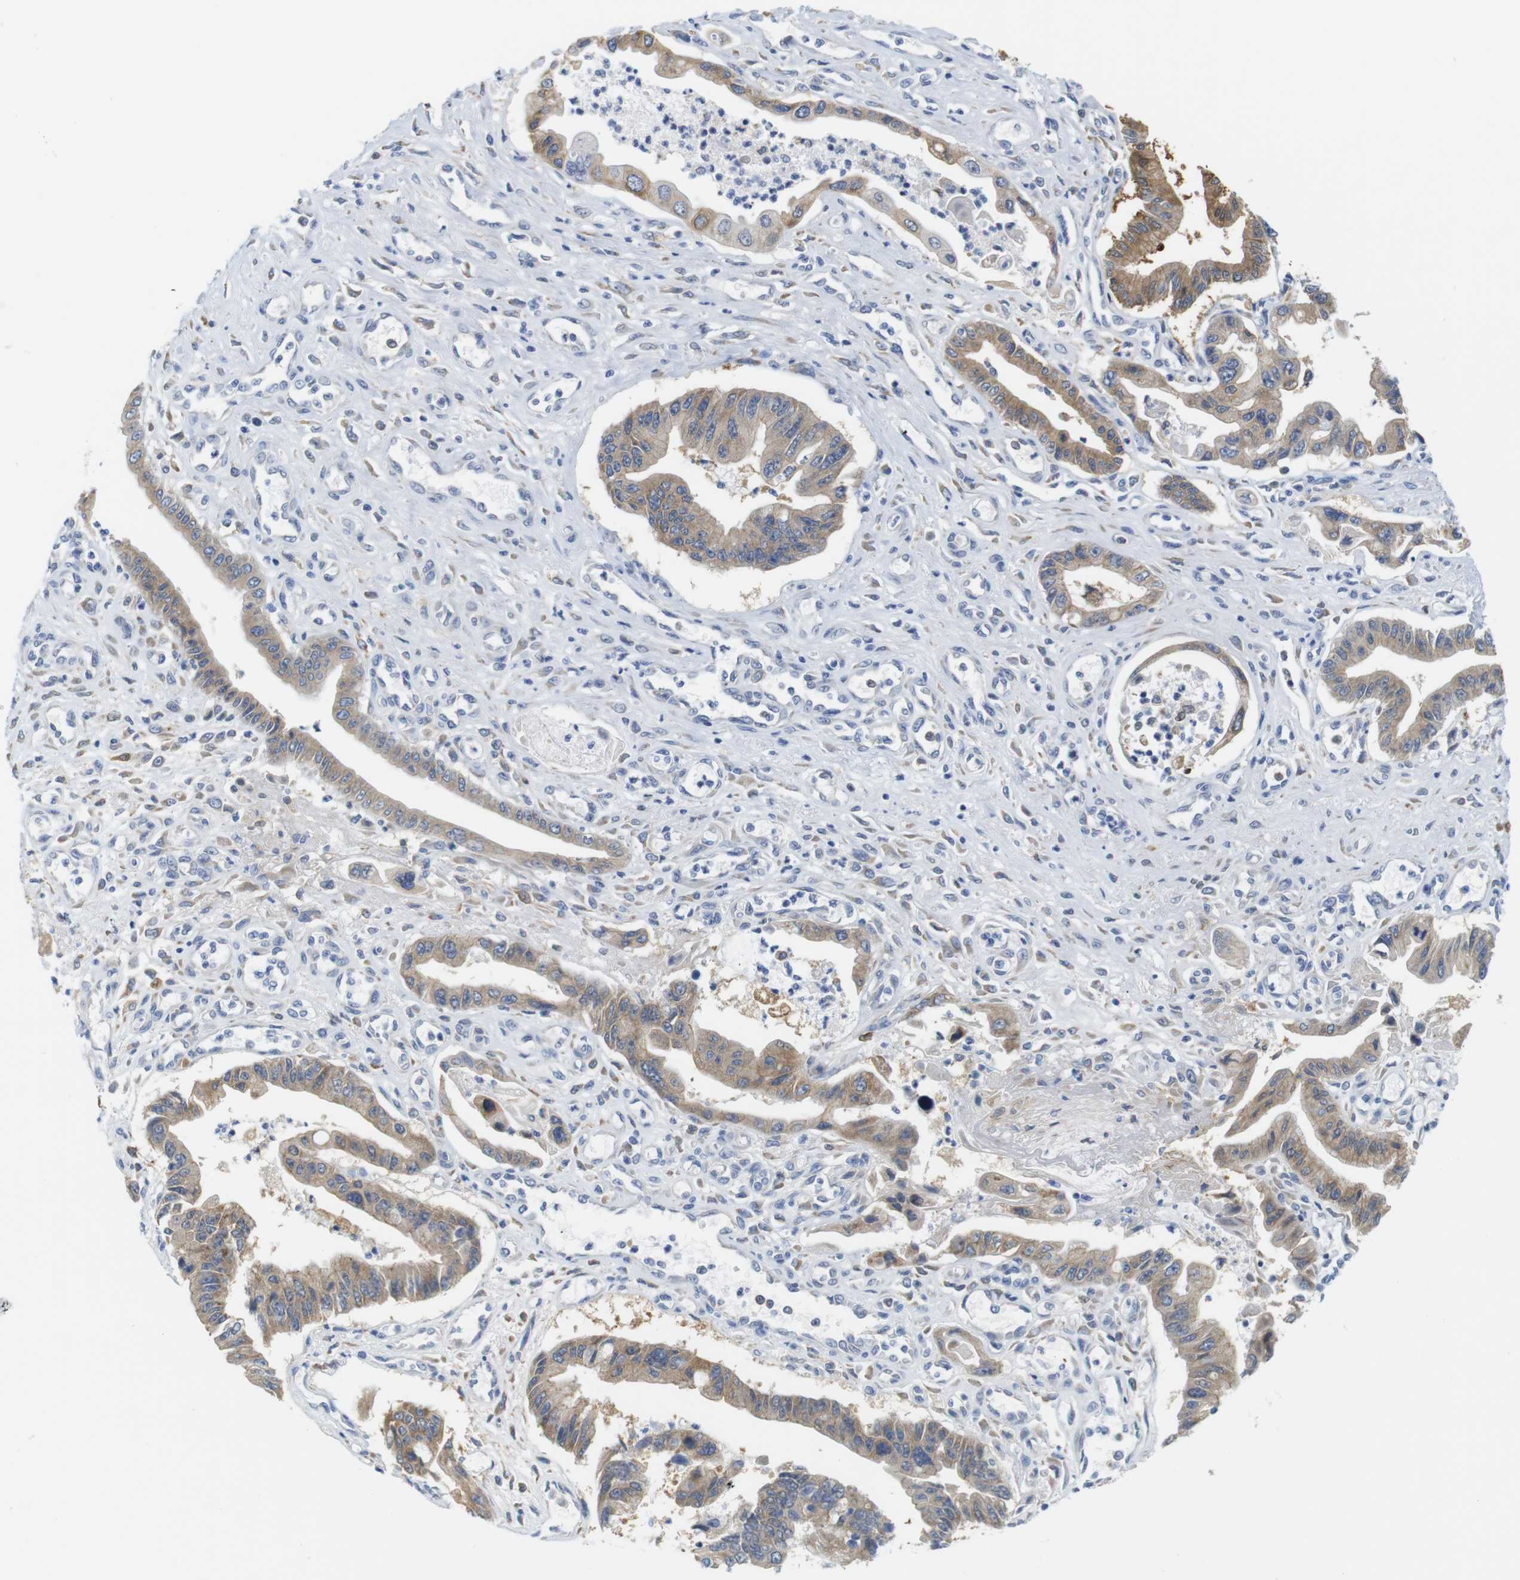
{"staining": {"intensity": "weak", "quantity": ">75%", "location": "cytoplasmic/membranous"}, "tissue": "pancreatic cancer", "cell_type": "Tumor cells", "image_type": "cancer", "snomed": [{"axis": "morphology", "description": "Adenocarcinoma, NOS"}, {"axis": "topography", "description": "Pancreas"}], "caption": "Brown immunohistochemical staining in human pancreatic adenocarcinoma displays weak cytoplasmic/membranous expression in about >75% of tumor cells.", "gene": "NEBL", "patient": {"sex": "male", "age": 56}}